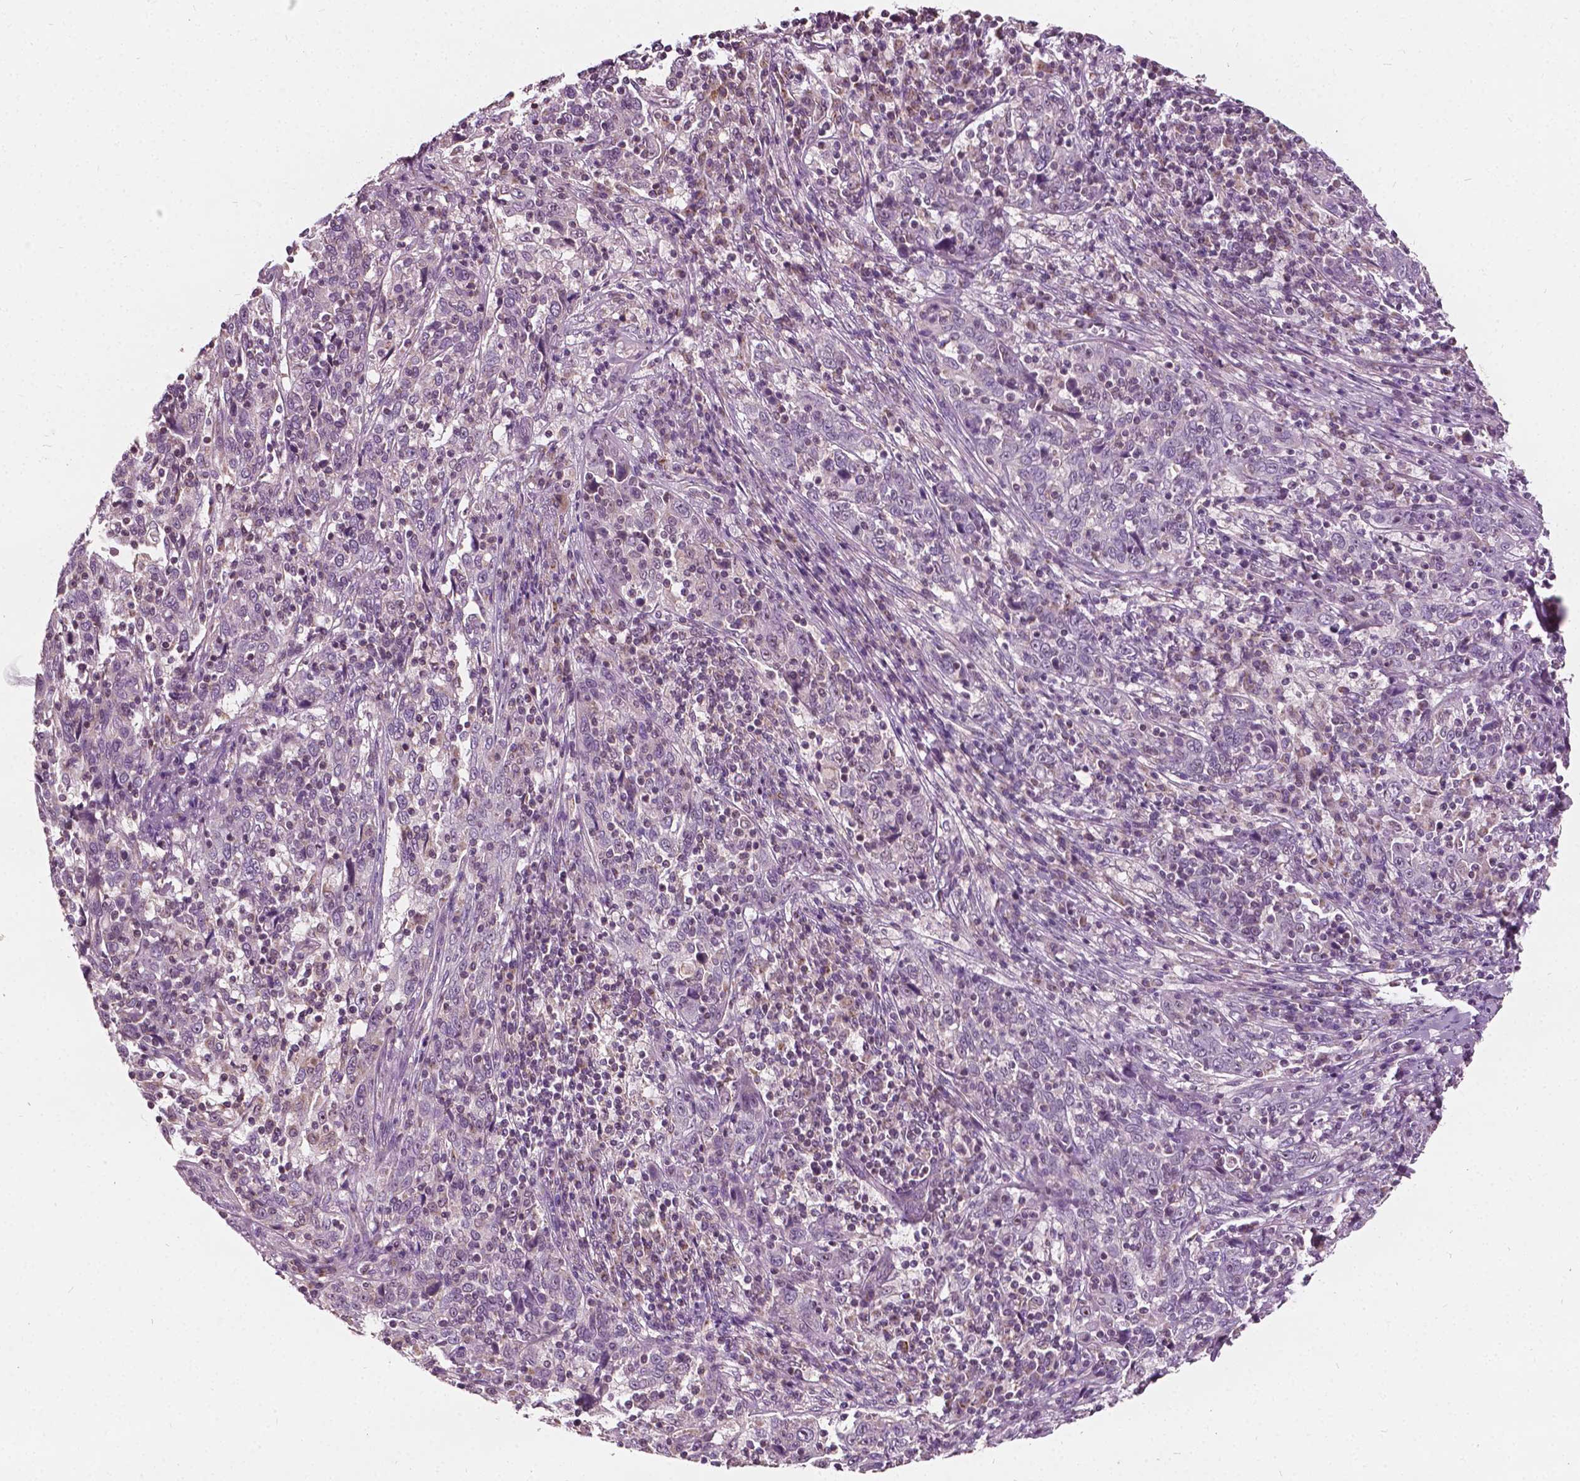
{"staining": {"intensity": "negative", "quantity": "none", "location": "none"}, "tissue": "cervical cancer", "cell_type": "Tumor cells", "image_type": "cancer", "snomed": [{"axis": "morphology", "description": "Squamous cell carcinoma, NOS"}, {"axis": "topography", "description": "Cervix"}], "caption": "Cervical squamous cell carcinoma was stained to show a protein in brown. There is no significant staining in tumor cells. Nuclei are stained in blue.", "gene": "ODF3L2", "patient": {"sex": "female", "age": 46}}